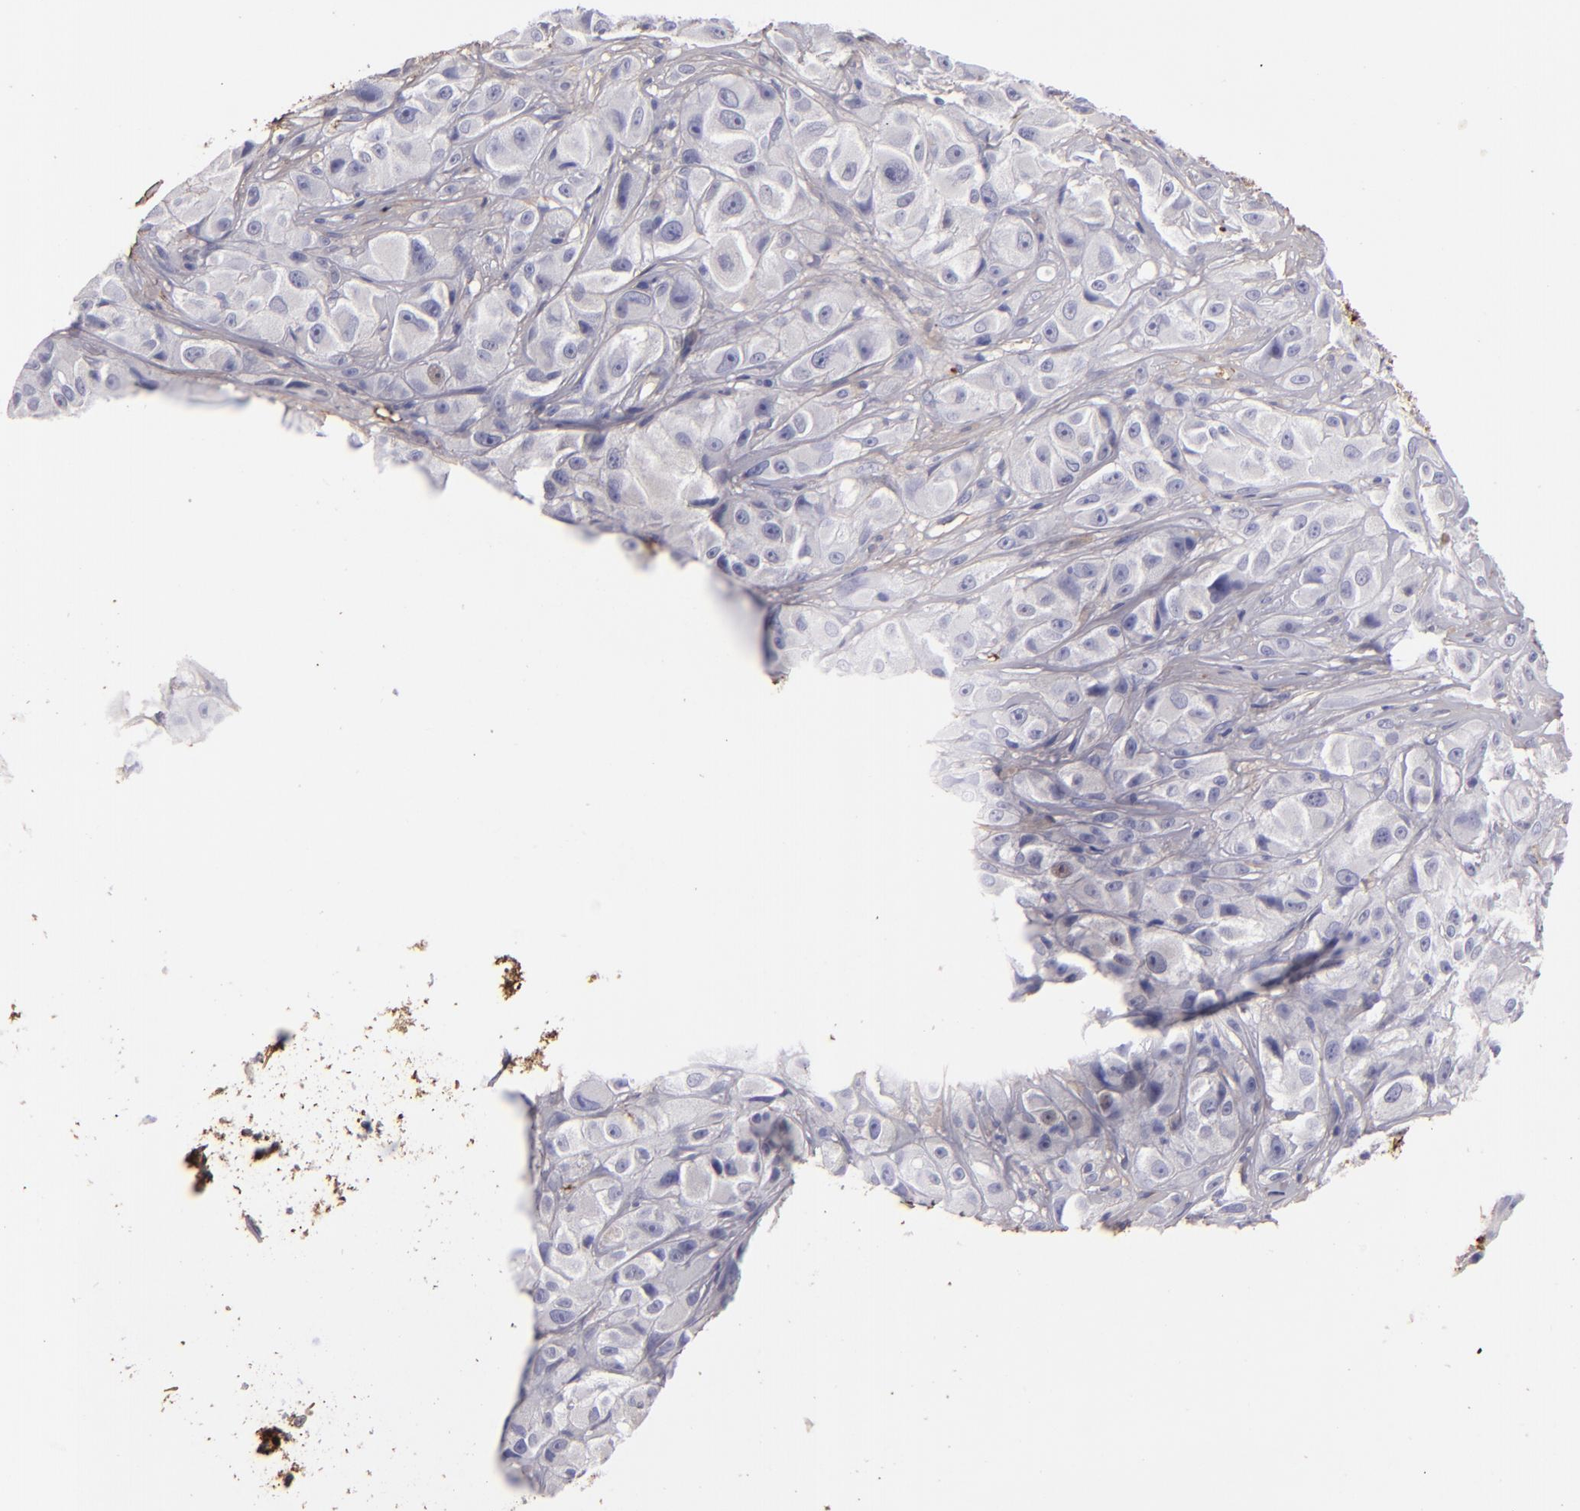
{"staining": {"intensity": "weak", "quantity": "<25%", "location": "cytoplasmic/membranous"}, "tissue": "melanoma", "cell_type": "Tumor cells", "image_type": "cancer", "snomed": [{"axis": "morphology", "description": "Malignant melanoma, NOS"}, {"axis": "topography", "description": "Skin"}], "caption": "DAB (3,3'-diaminobenzidine) immunohistochemical staining of melanoma exhibits no significant expression in tumor cells.", "gene": "FGB", "patient": {"sex": "male", "age": 56}}